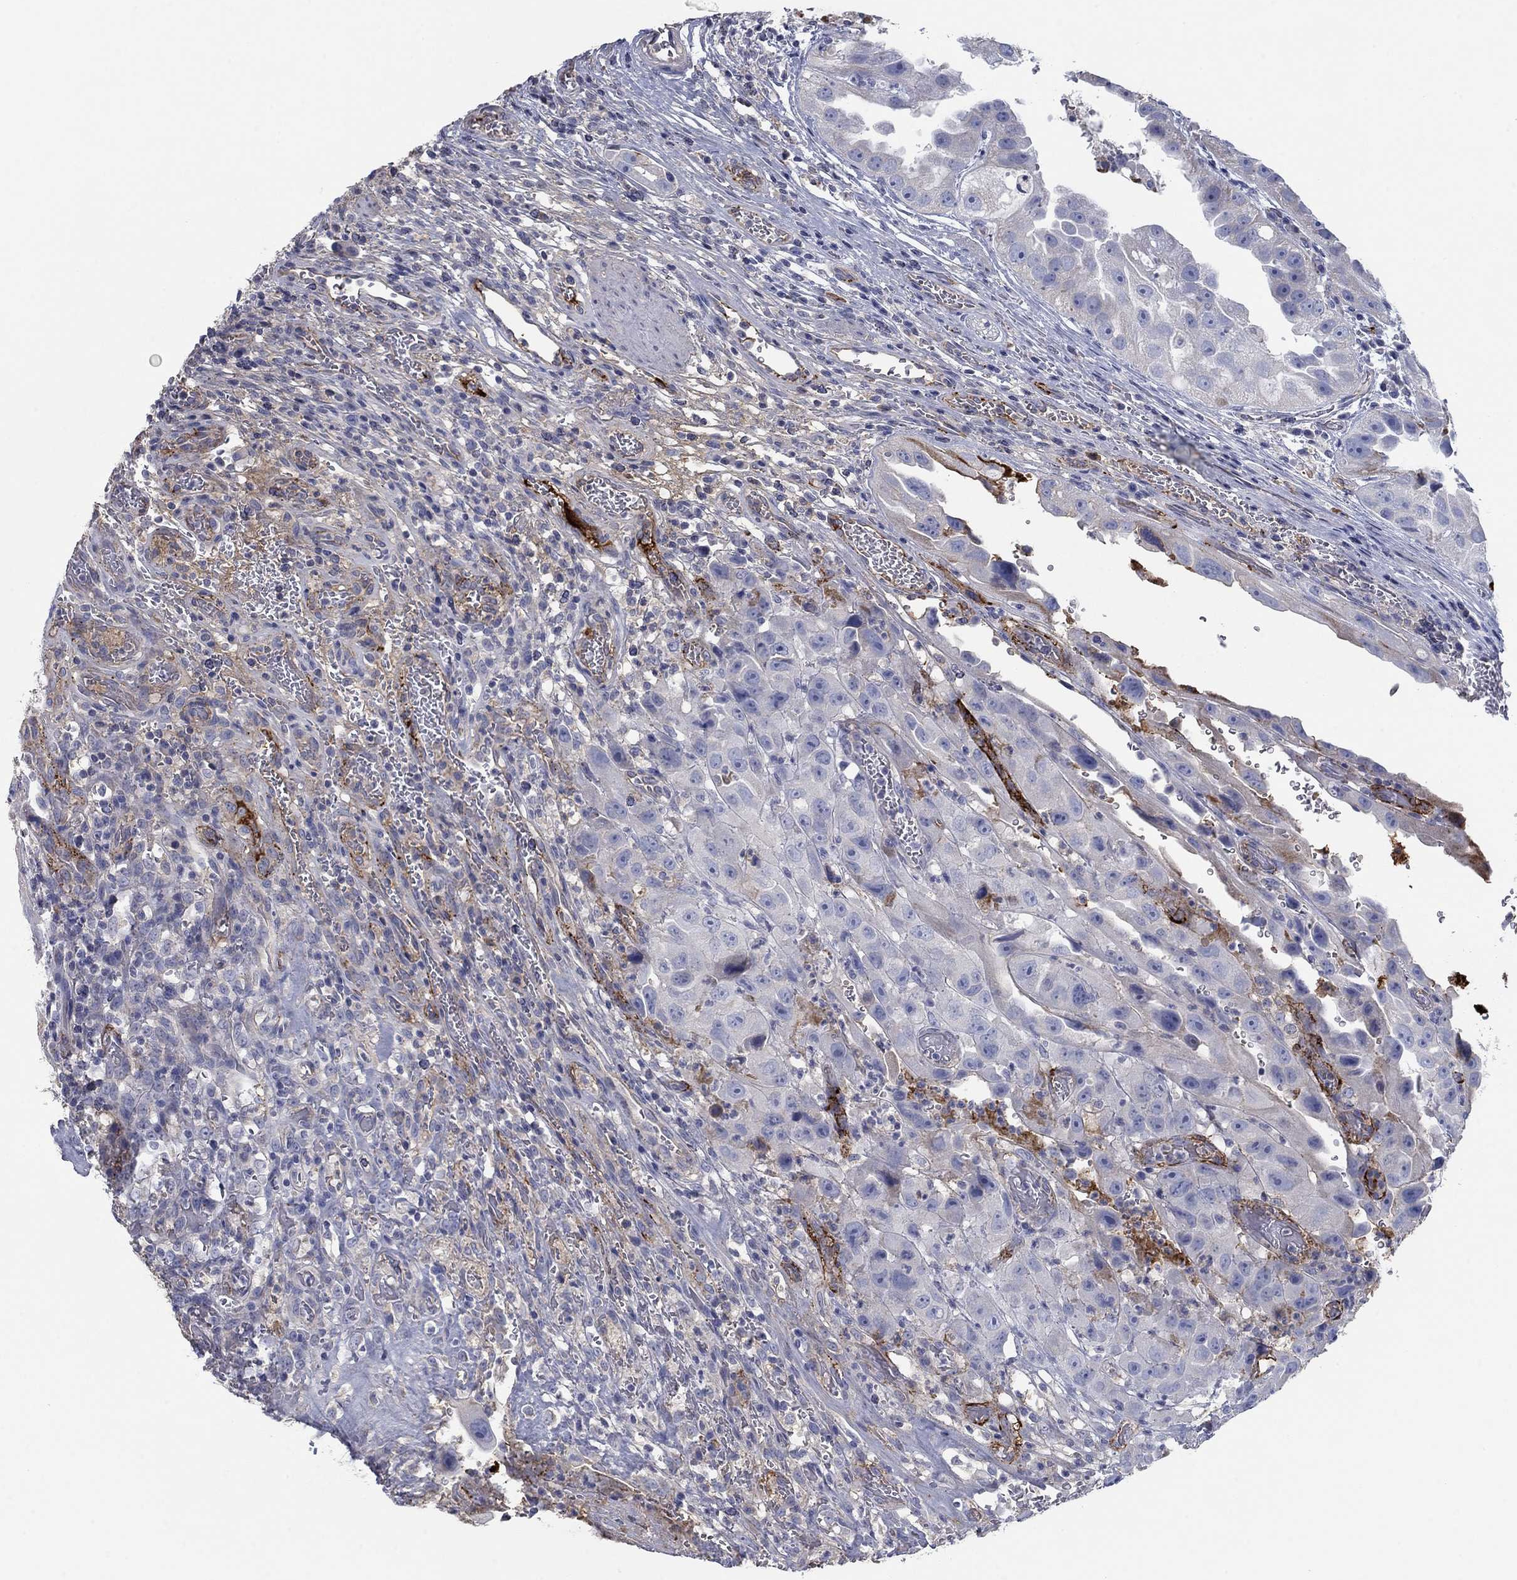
{"staining": {"intensity": "negative", "quantity": "none", "location": "none"}, "tissue": "urothelial cancer", "cell_type": "Tumor cells", "image_type": "cancer", "snomed": [{"axis": "morphology", "description": "Urothelial carcinoma, High grade"}, {"axis": "topography", "description": "Urinary bladder"}], "caption": "Protein analysis of urothelial carcinoma (high-grade) shows no significant staining in tumor cells.", "gene": "APOC3", "patient": {"sex": "female", "age": 41}}